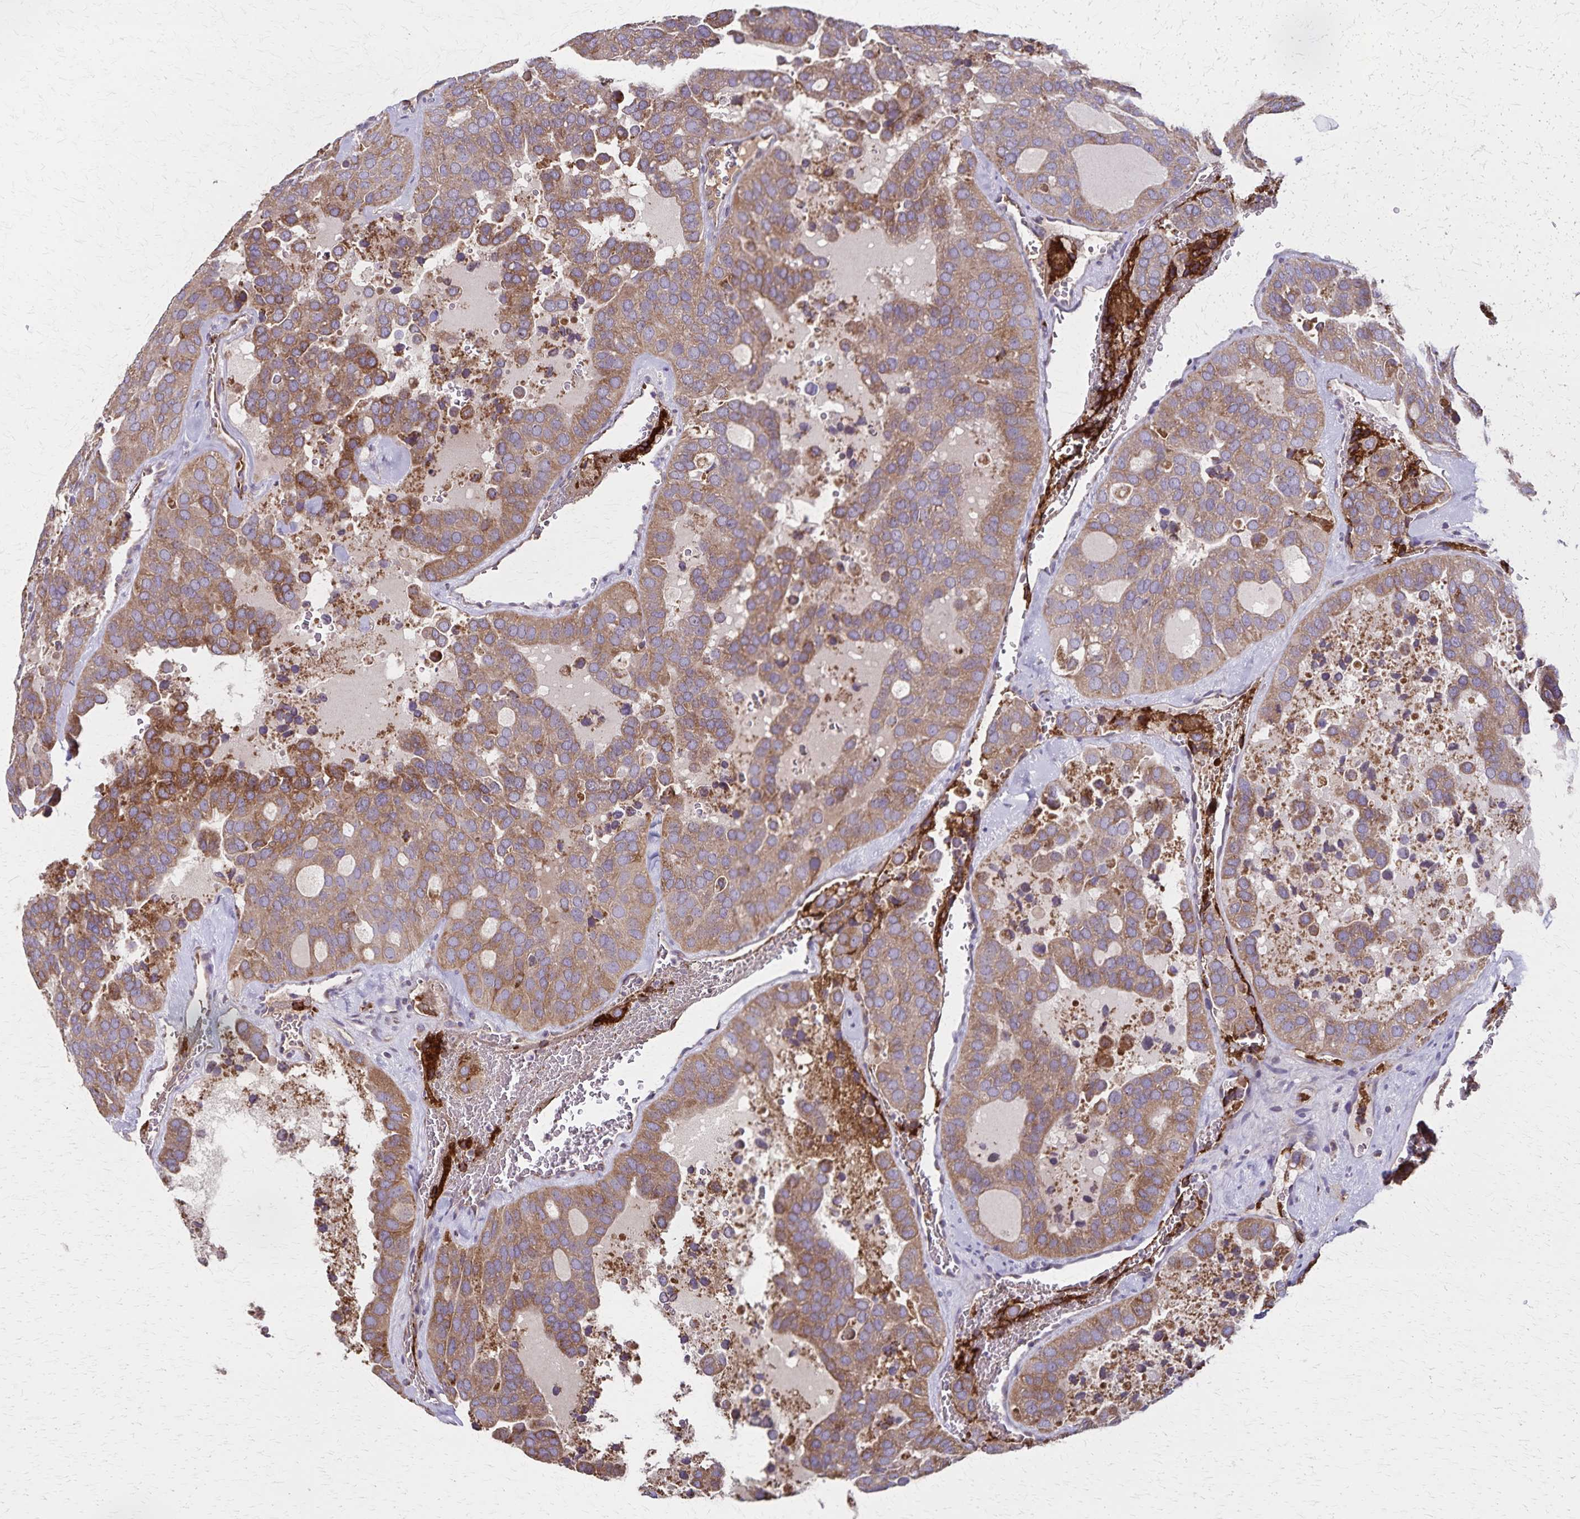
{"staining": {"intensity": "moderate", "quantity": ">75%", "location": "cytoplasmic/membranous"}, "tissue": "thyroid cancer", "cell_type": "Tumor cells", "image_type": "cancer", "snomed": [{"axis": "morphology", "description": "Follicular adenoma carcinoma, NOS"}, {"axis": "topography", "description": "Thyroid gland"}], "caption": "Protein analysis of follicular adenoma carcinoma (thyroid) tissue shows moderate cytoplasmic/membranous expression in about >75% of tumor cells.", "gene": "RNF10", "patient": {"sex": "male", "age": 75}}